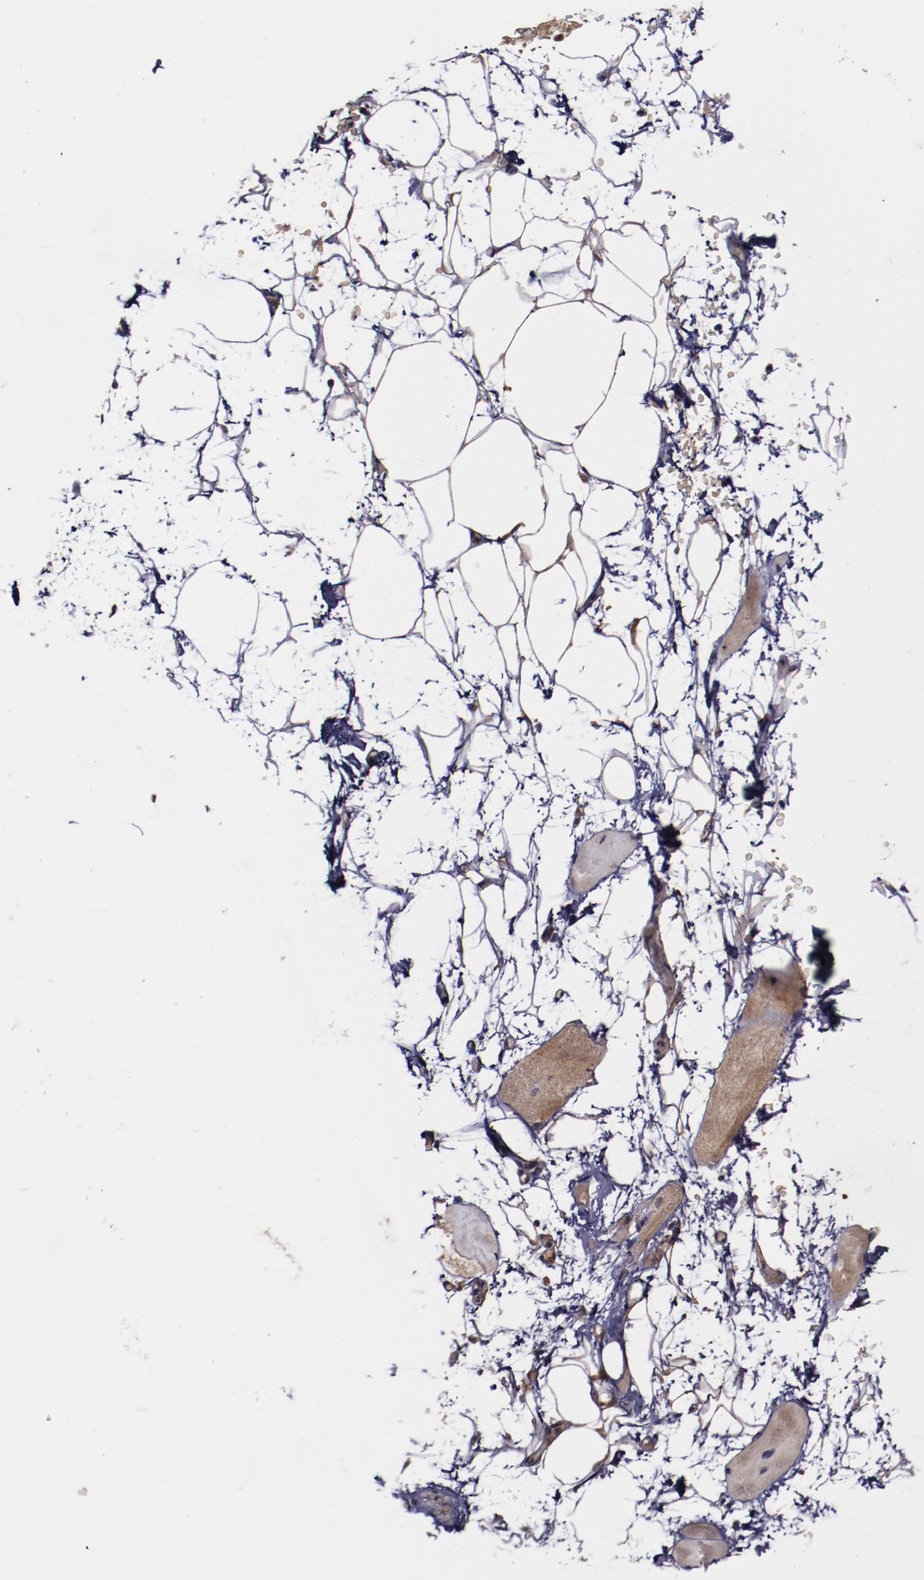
{"staining": {"intensity": "negative", "quantity": "none", "location": "none"}, "tissue": "skeletal muscle", "cell_type": "Myocytes", "image_type": "normal", "snomed": [{"axis": "morphology", "description": "Normal tissue, NOS"}, {"axis": "topography", "description": "Skeletal muscle"}, {"axis": "topography", "description": "Parathyroid gland"}], "caption": "Skeletal muscle was stained to show a protein in brown. There is no significant positivity in myocytes. The staining was performed using DAB (3,3'-diaminobenzidine) to visualize the protein expression in brown, while the nuclei were stained in blue with hematoxylin (Magnification: 20x).", "gene": "CHEK2", "patient": {"sex": "female", "age": 37}}